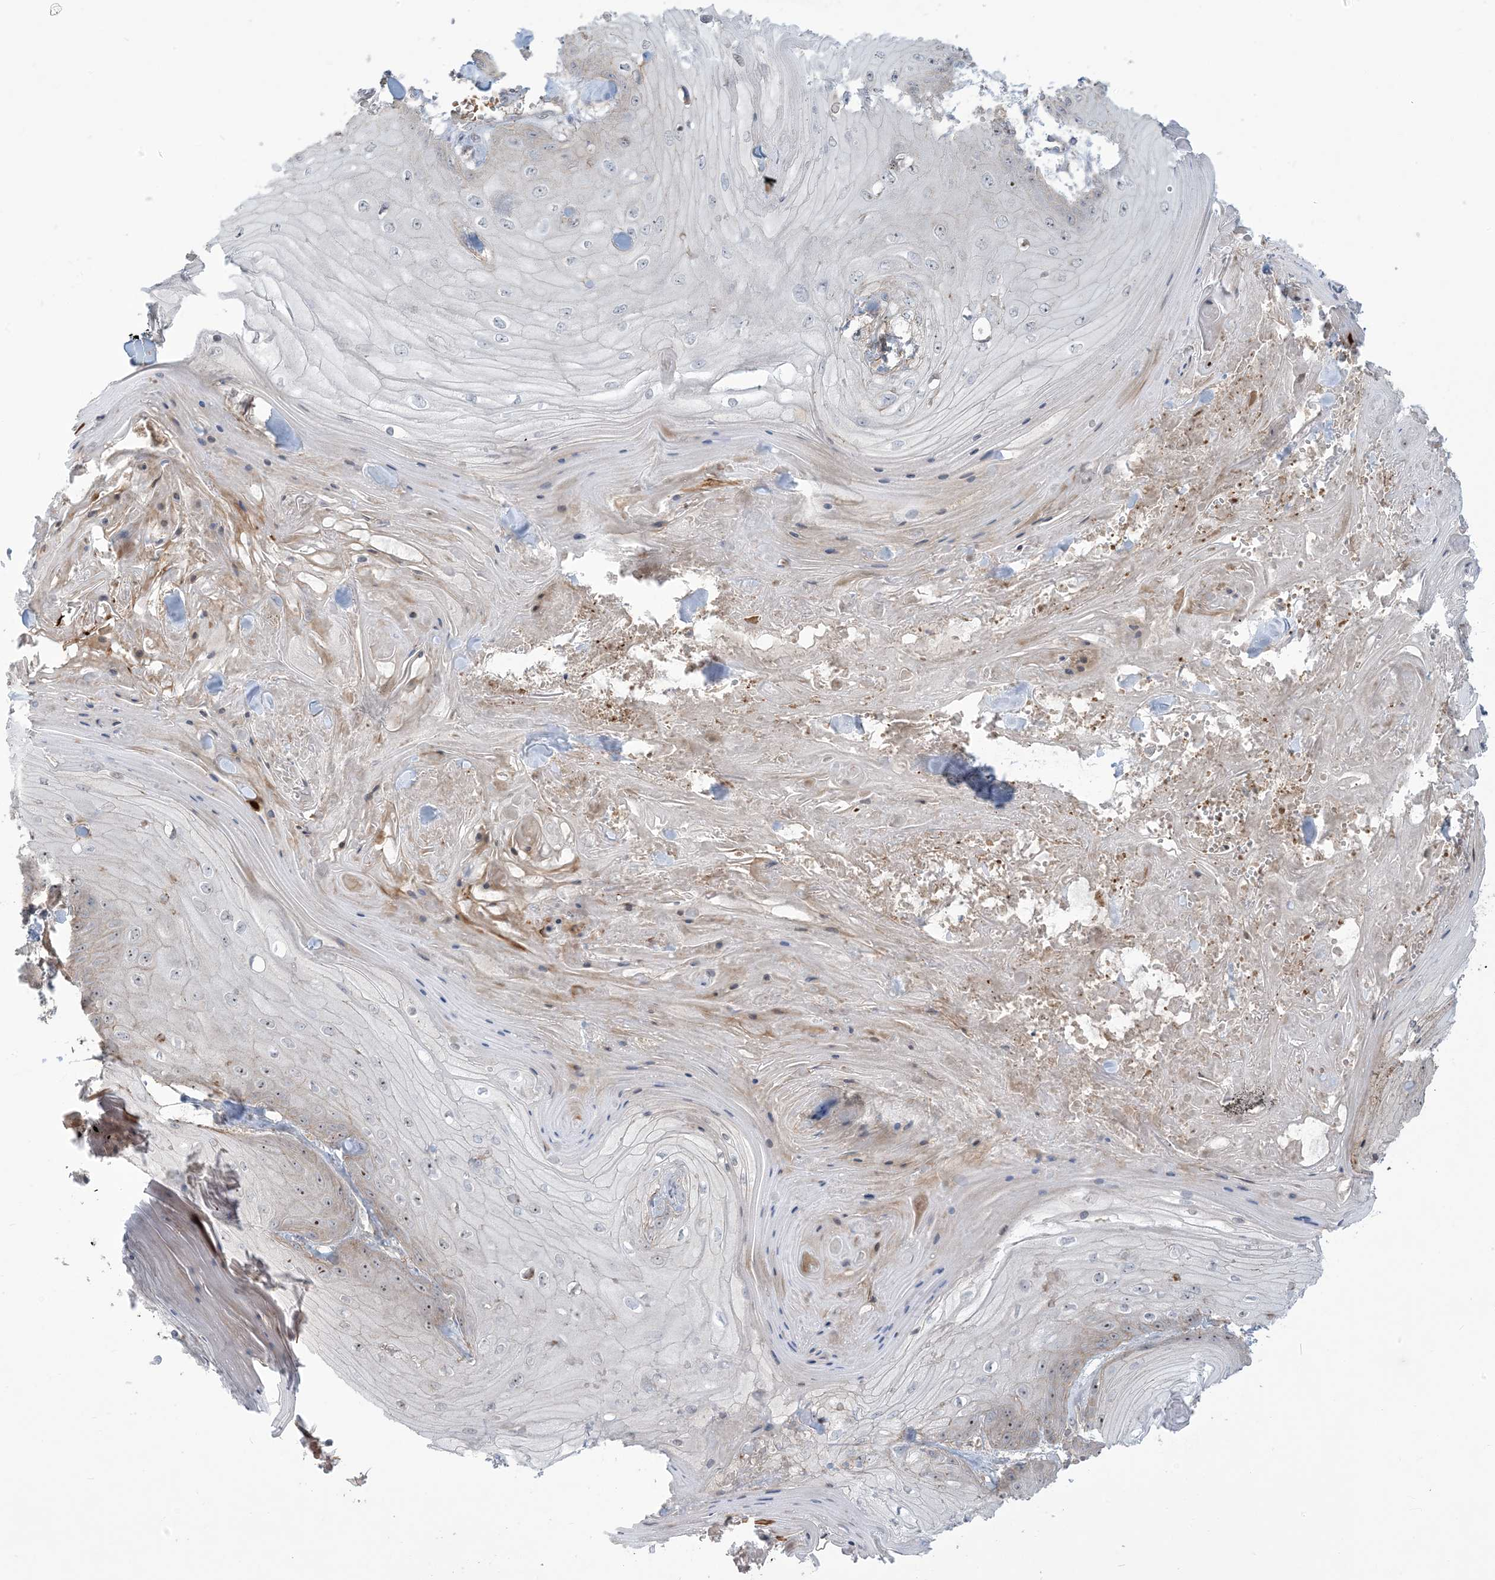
{"staining": {"intensity": "moderate", "quantity": "<25%", "location": "nuclear"}, "tissue": "skin cancer", "cell_type": "Tumor cells", "image_type": "cancer", "snomed": [{"axis": "morphology", "description": "Squamous cell carcinoma, NOS"}, {"axis": "topography", "description": "Skin"}], "caption": "Human skin cancer (squamous cell carcinoma) stained with a protein marker displays moderate staining in tumor cells.", "gene": "KLHL18", "patient": {"sex": "male", "age": 74}}